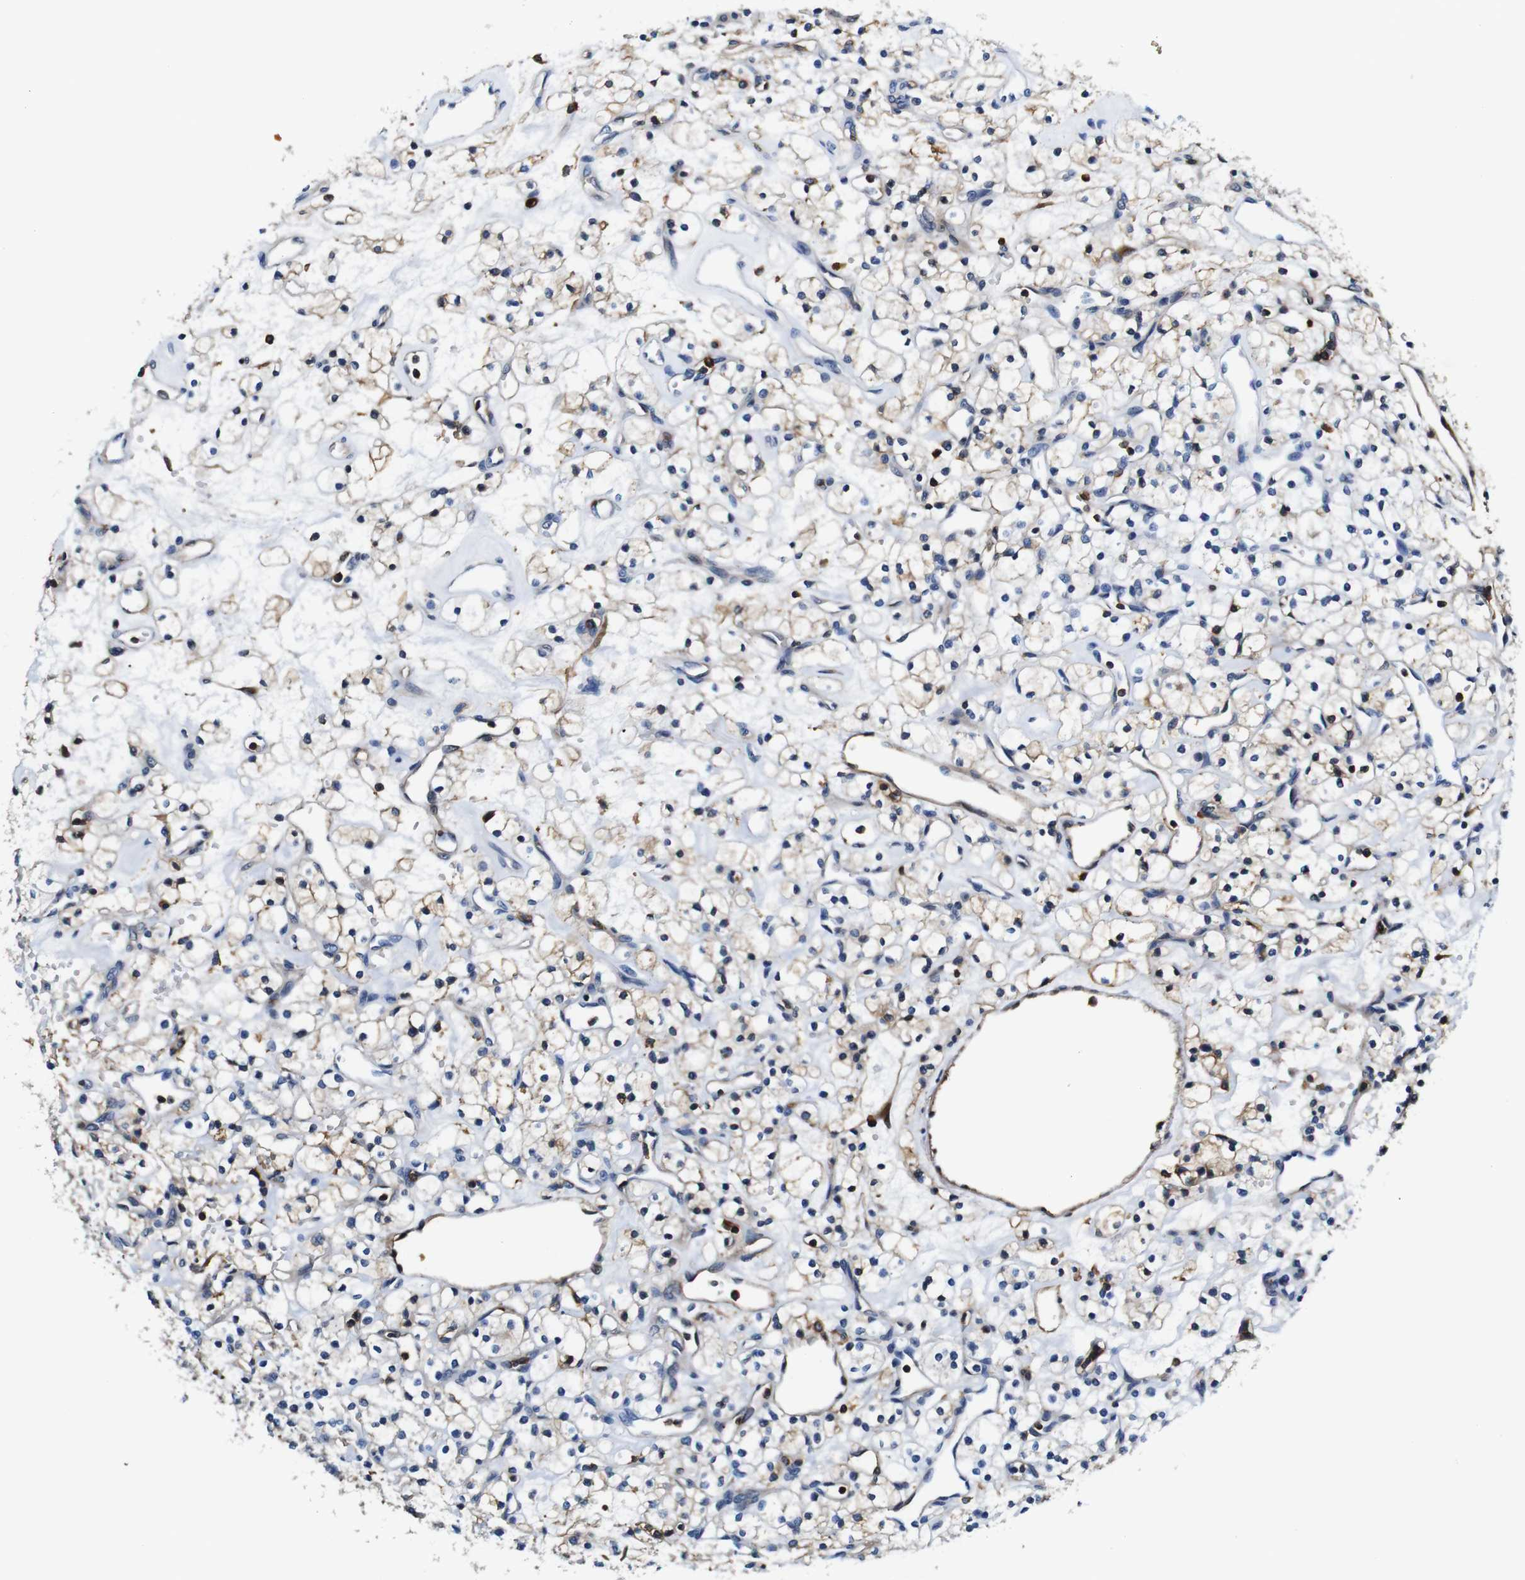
{"staining": {"intensity": "weak", "quantity": "<25%", "location": "cytoplasmic/membranous"}, "tissue": "renal cancer", "cell_type": "Tumor cells", "image_type": "cancer", "snomed": [{"axis": "morphology", "description": "Adenocarcinoma, NOS"}, {"axis": "topography", "description": "Kidney"}], "caption": "Adenocarcinoma (renal) stained for a protein using IHC shows no positivity tumor cells.", "gene": "ANXA1", "patient": {"sex": "female", "age": 60}}